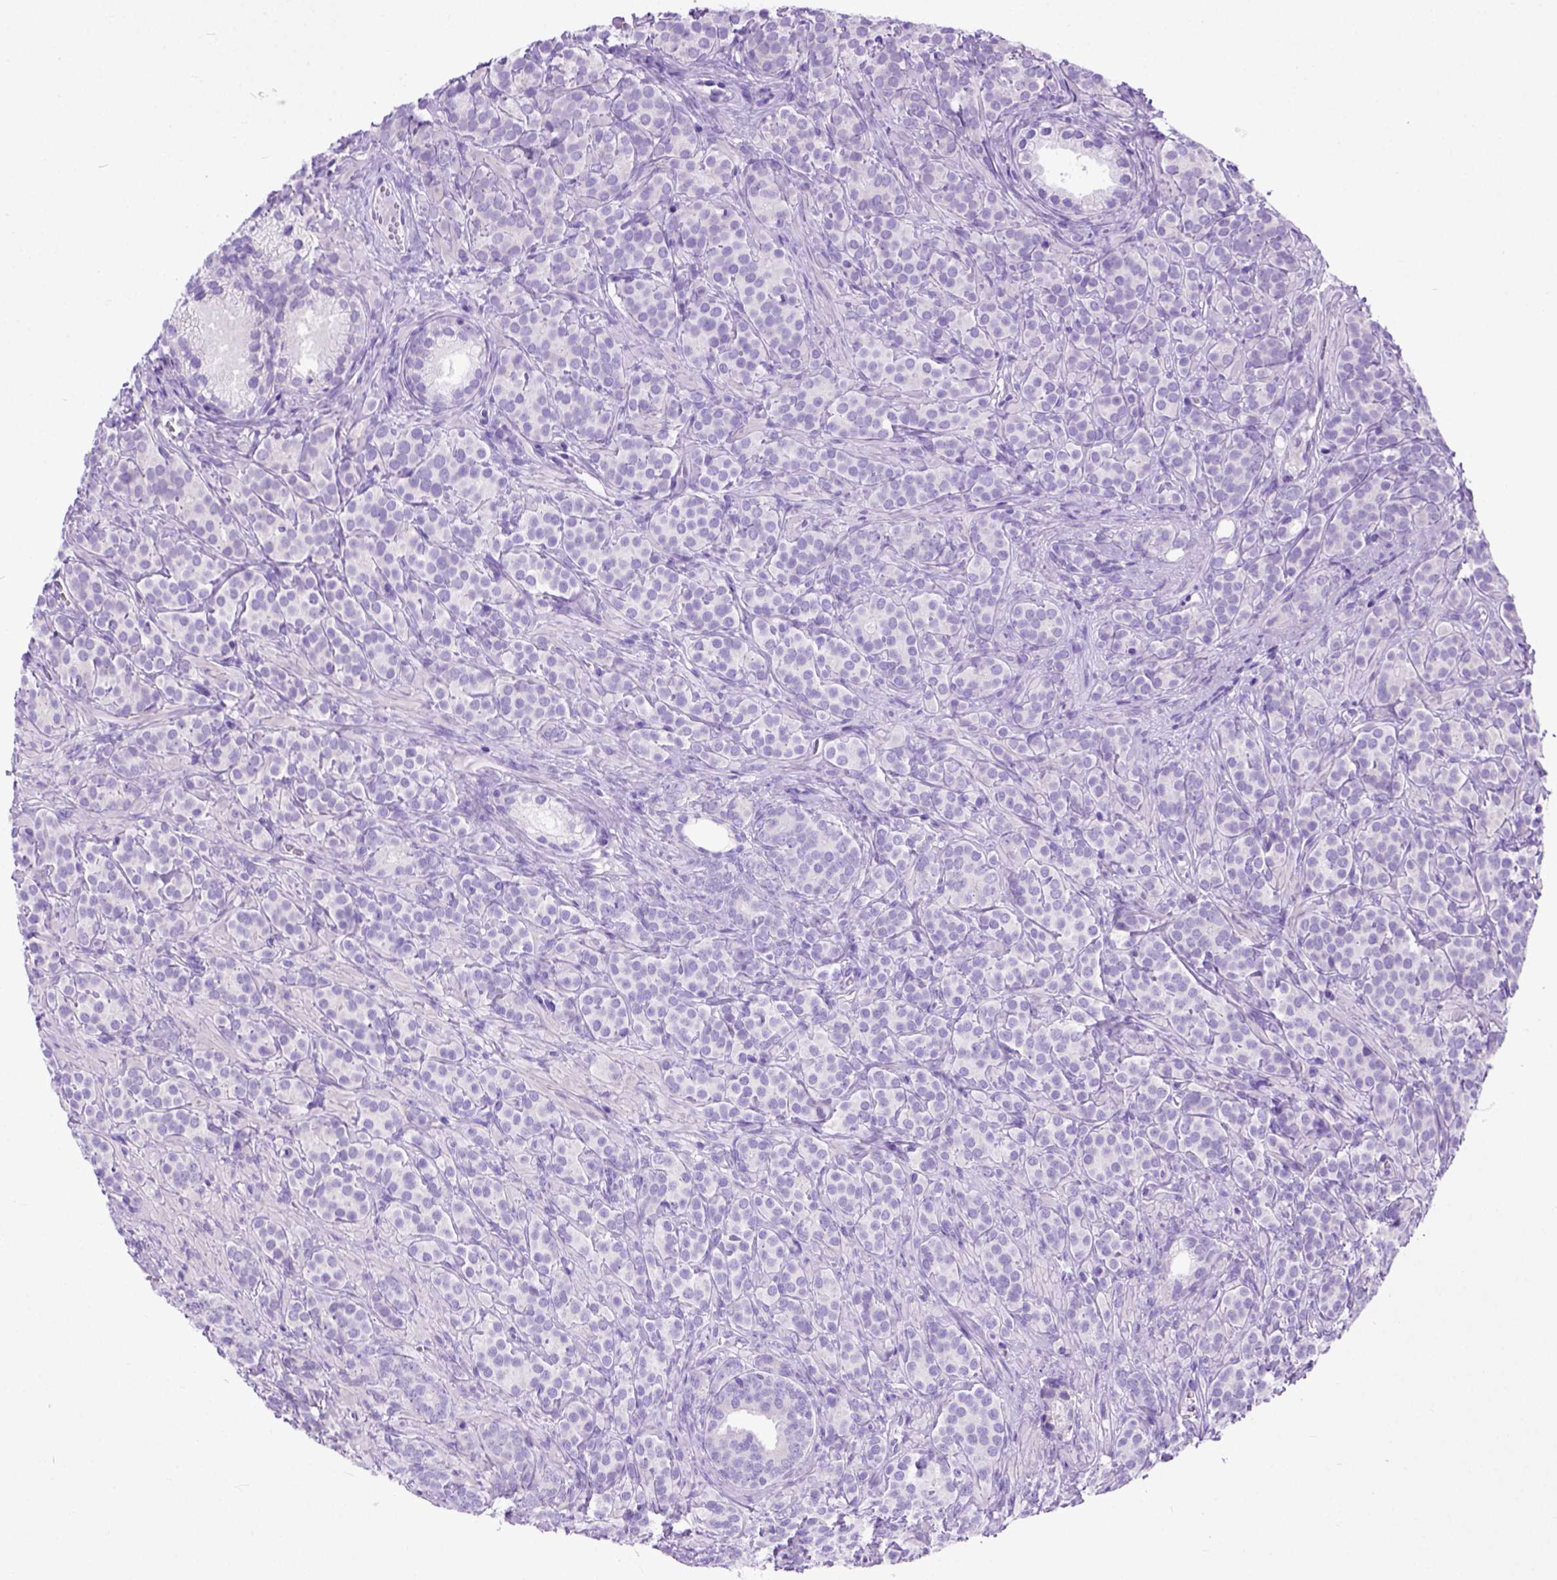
{"staining": {"intensity": "negative", "quantity": "none", "location": "none"}, "tissue": "prostate cancer", "cell_type": "Tumor cells", "image_type": "cancer", "snomed": [{"axis": "morphology", "description": "Adenocarcinoma, High grade"}, {"axis": "topography", "description": "Prostate"}], "caption": "Immunohistochemistry (IHC) image of human adenocarcinoma (high-grade) (prostate) stained for a protein (brown), which reveals no staining in tumor cells.", "gene": "ODAD3", "patient": {"sex": "male", "age": 84}}